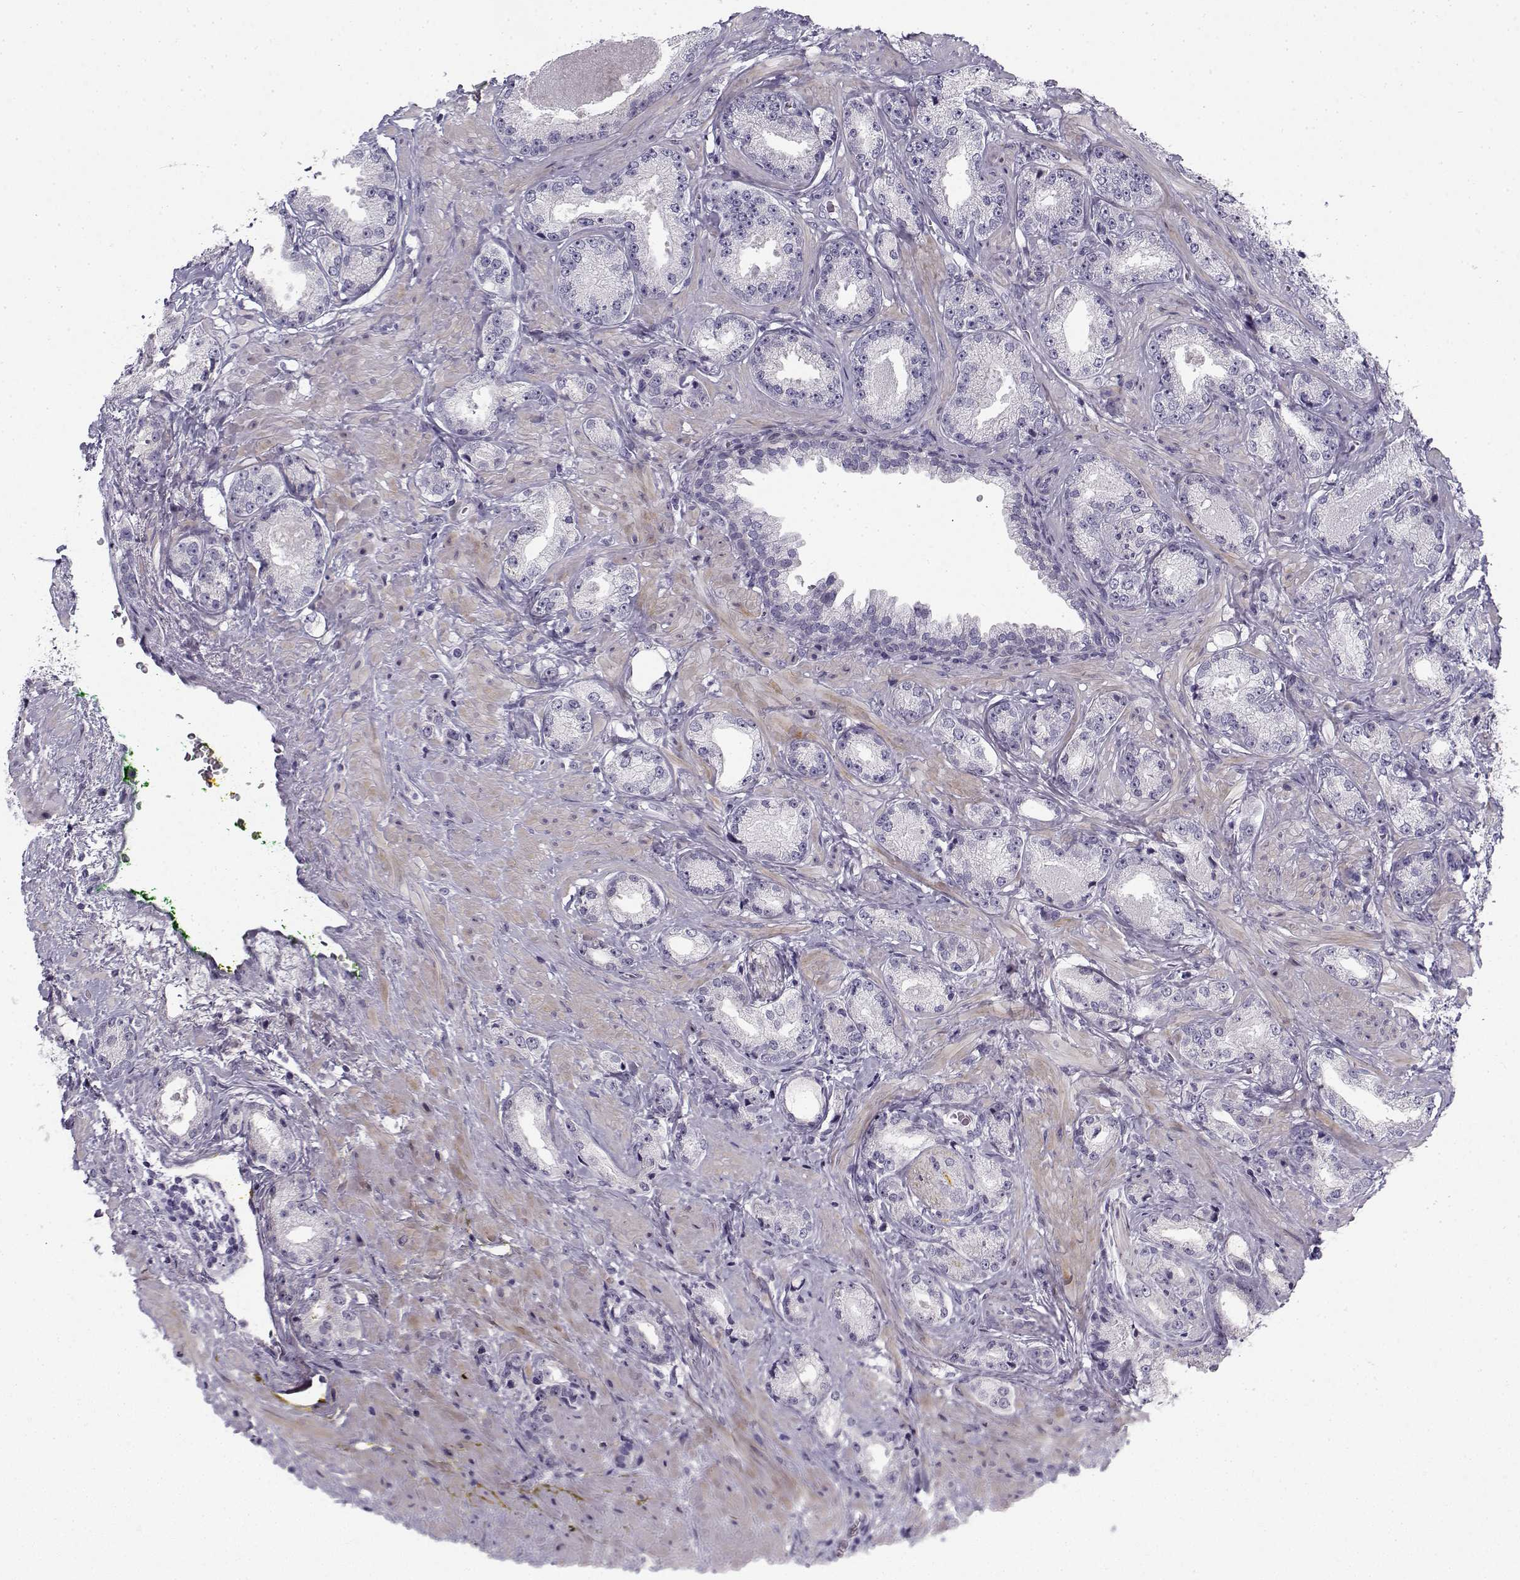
{"staining": {"intensity": "negative", "quantity": "none", "location": "none"}, "tissue": "prostate cancer", "cell_type": "Tumor cells", "image_type": "cancer", "snomed": [{"axis": "morphology", "description": "Adenocarcinoma, Low grade"}, {"axis": "topography", "description": "Prostate"}], "caption": "Prostate adenocarcinoma (low-grade) was stained to show a protein in brown. There is no significant expression in tumor cells. (DAB (3,3'-diaminobenzidine) IHC, high magnification).", "gene": "CREB3L3", "patient": {"sex": "male", "age": 68}}